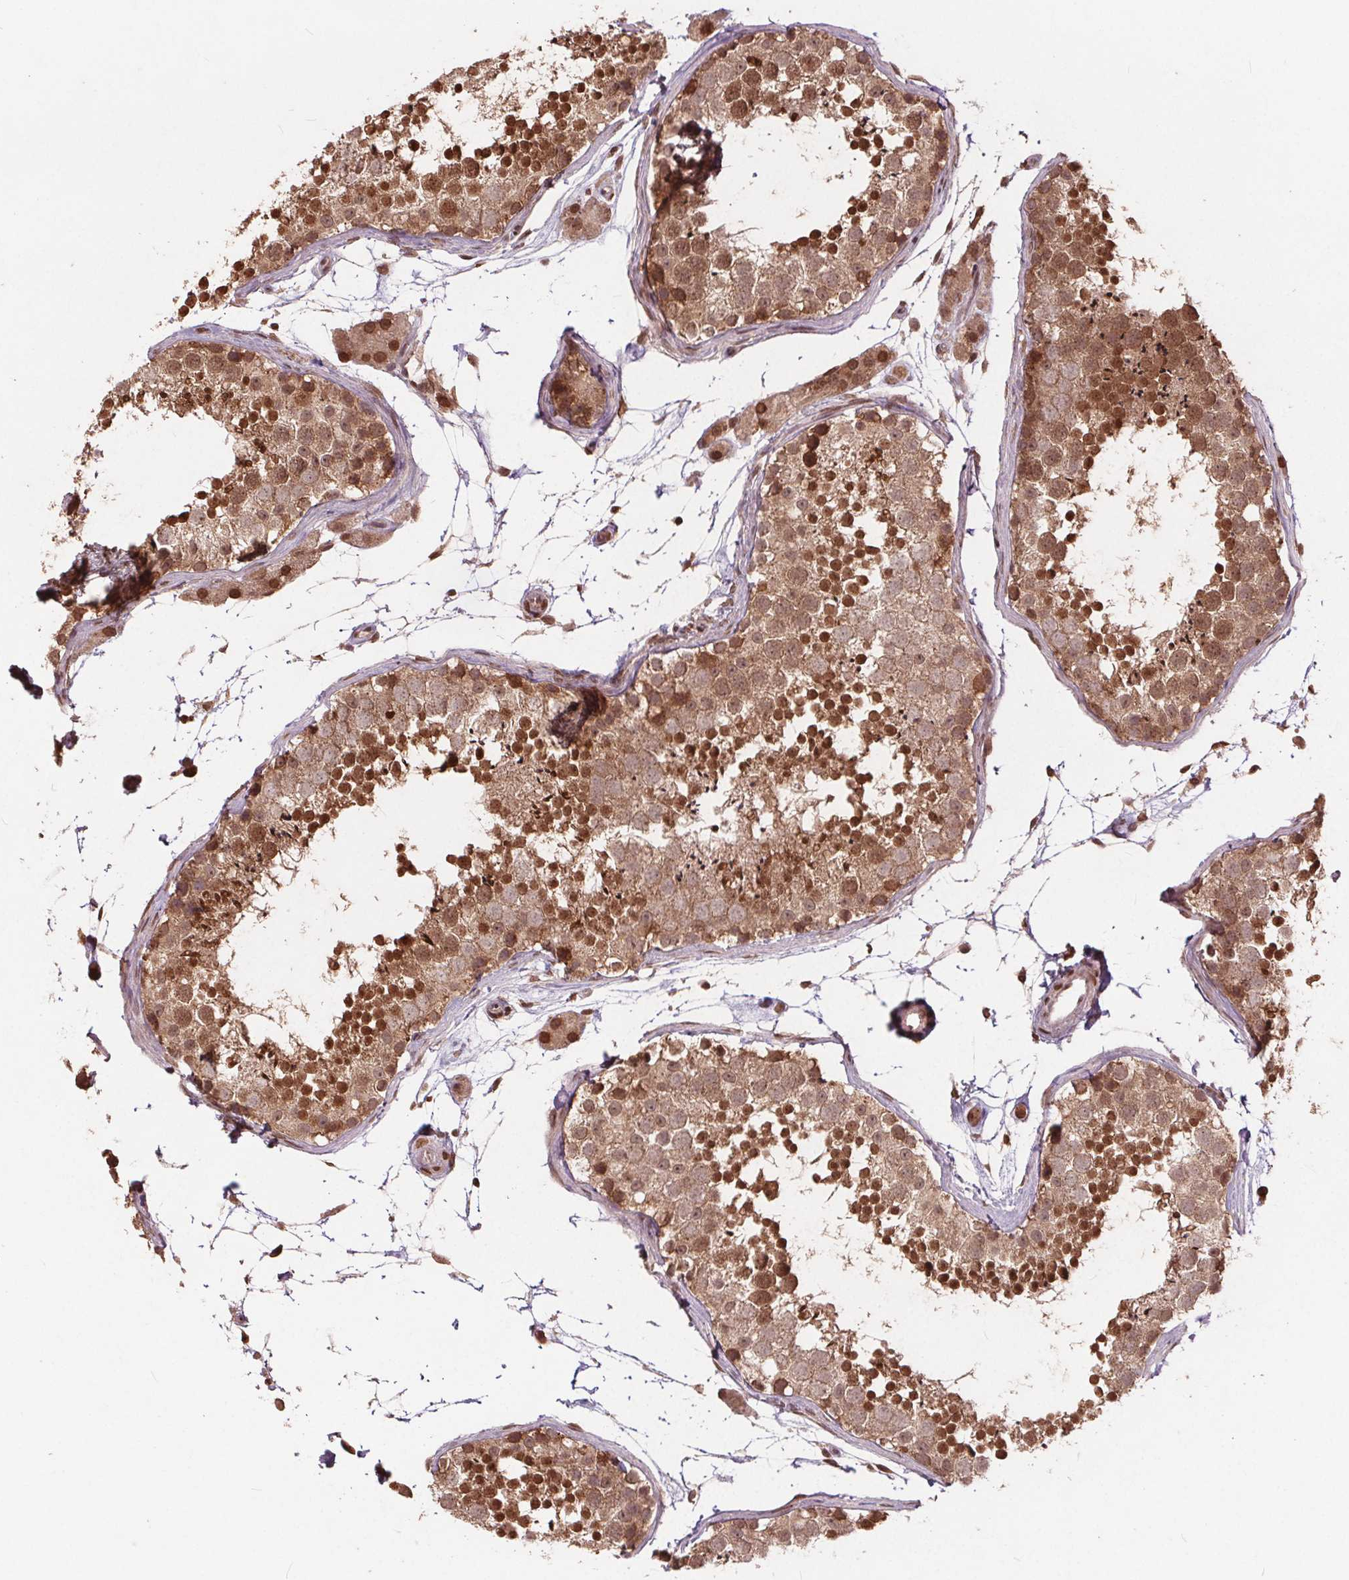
{"staining": {"intensity": "moderate", "quantity": ">75%", "location": "cytoplasmic/membranous,nuclear"}, "tissue": "testis", "cell_type": "Cells in seminiferous ducts", "image_type": "normal", "snomed": [{"axis": "morphology", "description": "Normal tissue, NOS"}, {"axis": "topography", "description": "Testis"}], "caption": "Immunohistochemical staining of unremarkable human testis exhibits medium levels of moderate cytoplasmic/membranous,nuclear positivity in about >75% of cells in seminiferous ducts.", "gene": "HIF1AN", "patient": {"sex": "male", "age": 41}}